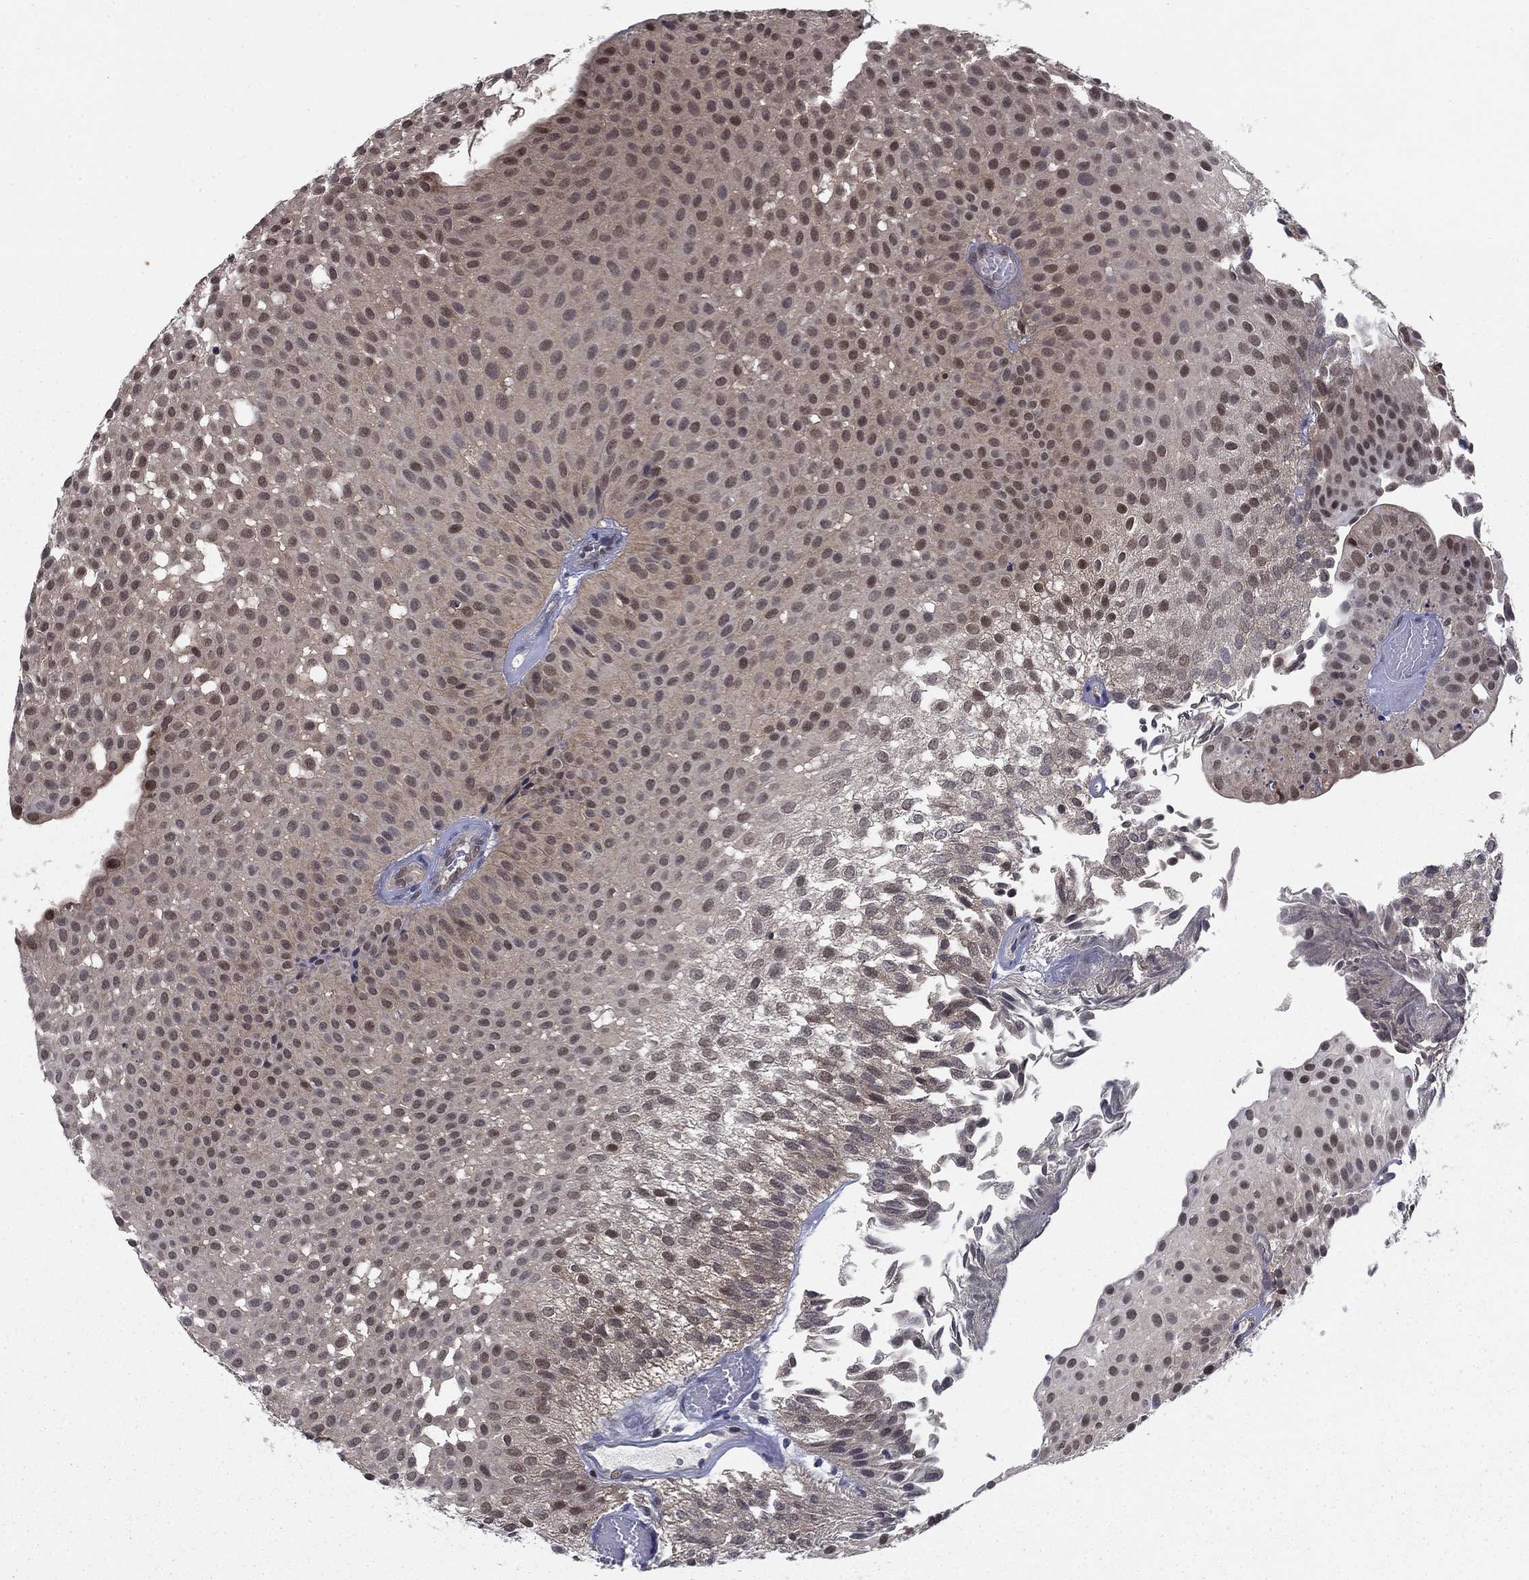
{"staining": {"intensity": "moderate", "quantity": "<25%", "location": "nuclear"}, "tissue": "urothelial cancer", "cell_type": "Tumor cells", "image_type": "cancer", "snomed": [{"axis": "morphology", "description": "Urothelial carcinoma, Low grade"}, {"axis": "topography", "description": "Urinary bladder"}], "caption": "The histopathology image shows a brown stain indicating the presence of a protein in the nuclear of tumor cells in low-grade urothelial carcinoma.", "gene": "FKBP4", "patient": {"sex": "male", "age": 64}}